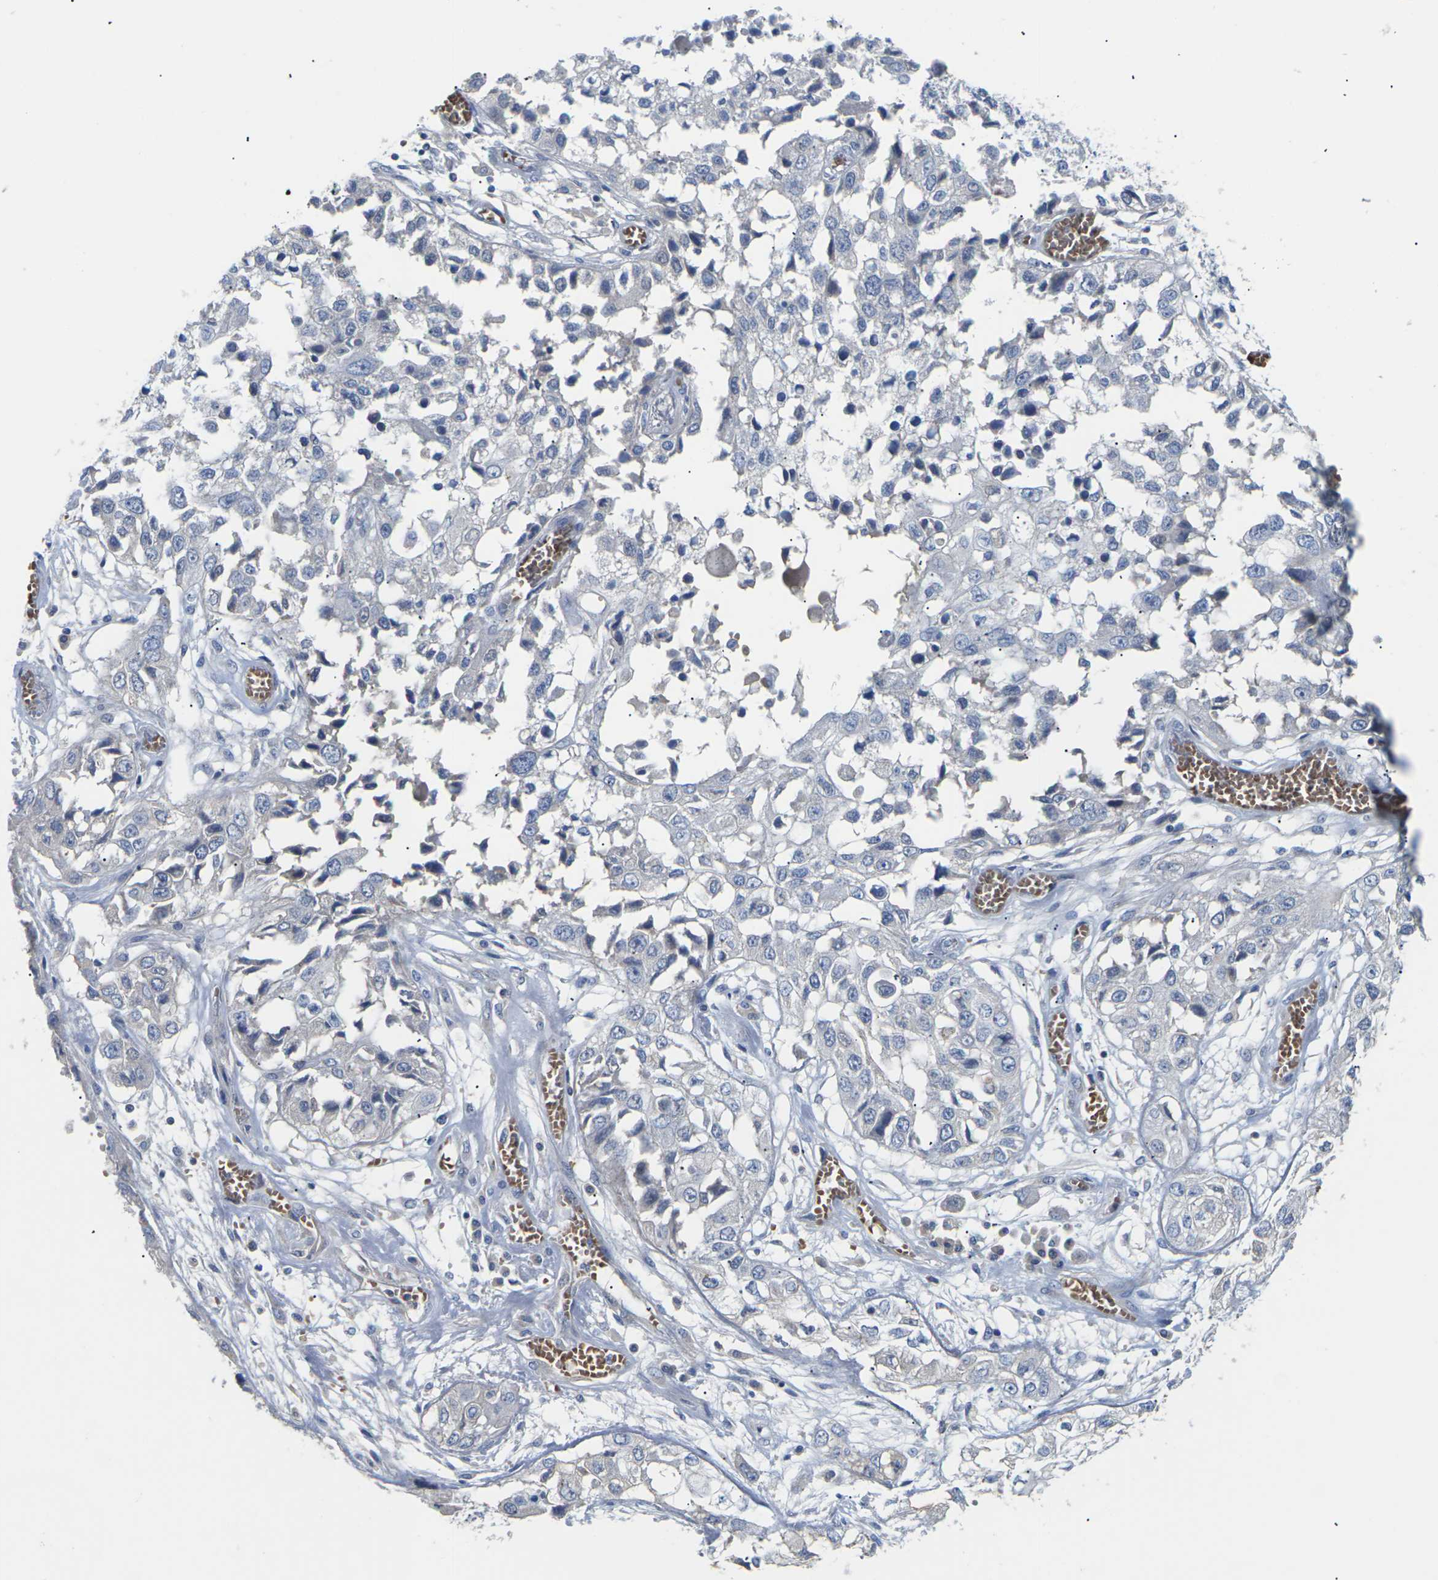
{"staining": {"intensity": "negative", "quantity": "none", "location": "none"}, "tissue": "lung cancer", "cell_type": "Tumor cells", "image_type": "cancer", "snomed": [{"axis": "morphology", "description": "Squamous cell carcinoma, NOS"}, {"axis": "topography", "description": "Lung"}], "caption": "A histopathology image of squamous cell carcinoma (lung) stained for a protein displays no brown staining in tumor cells.", "gene": "TMCO4", "patient": {"sex": "male", "age": 71}}